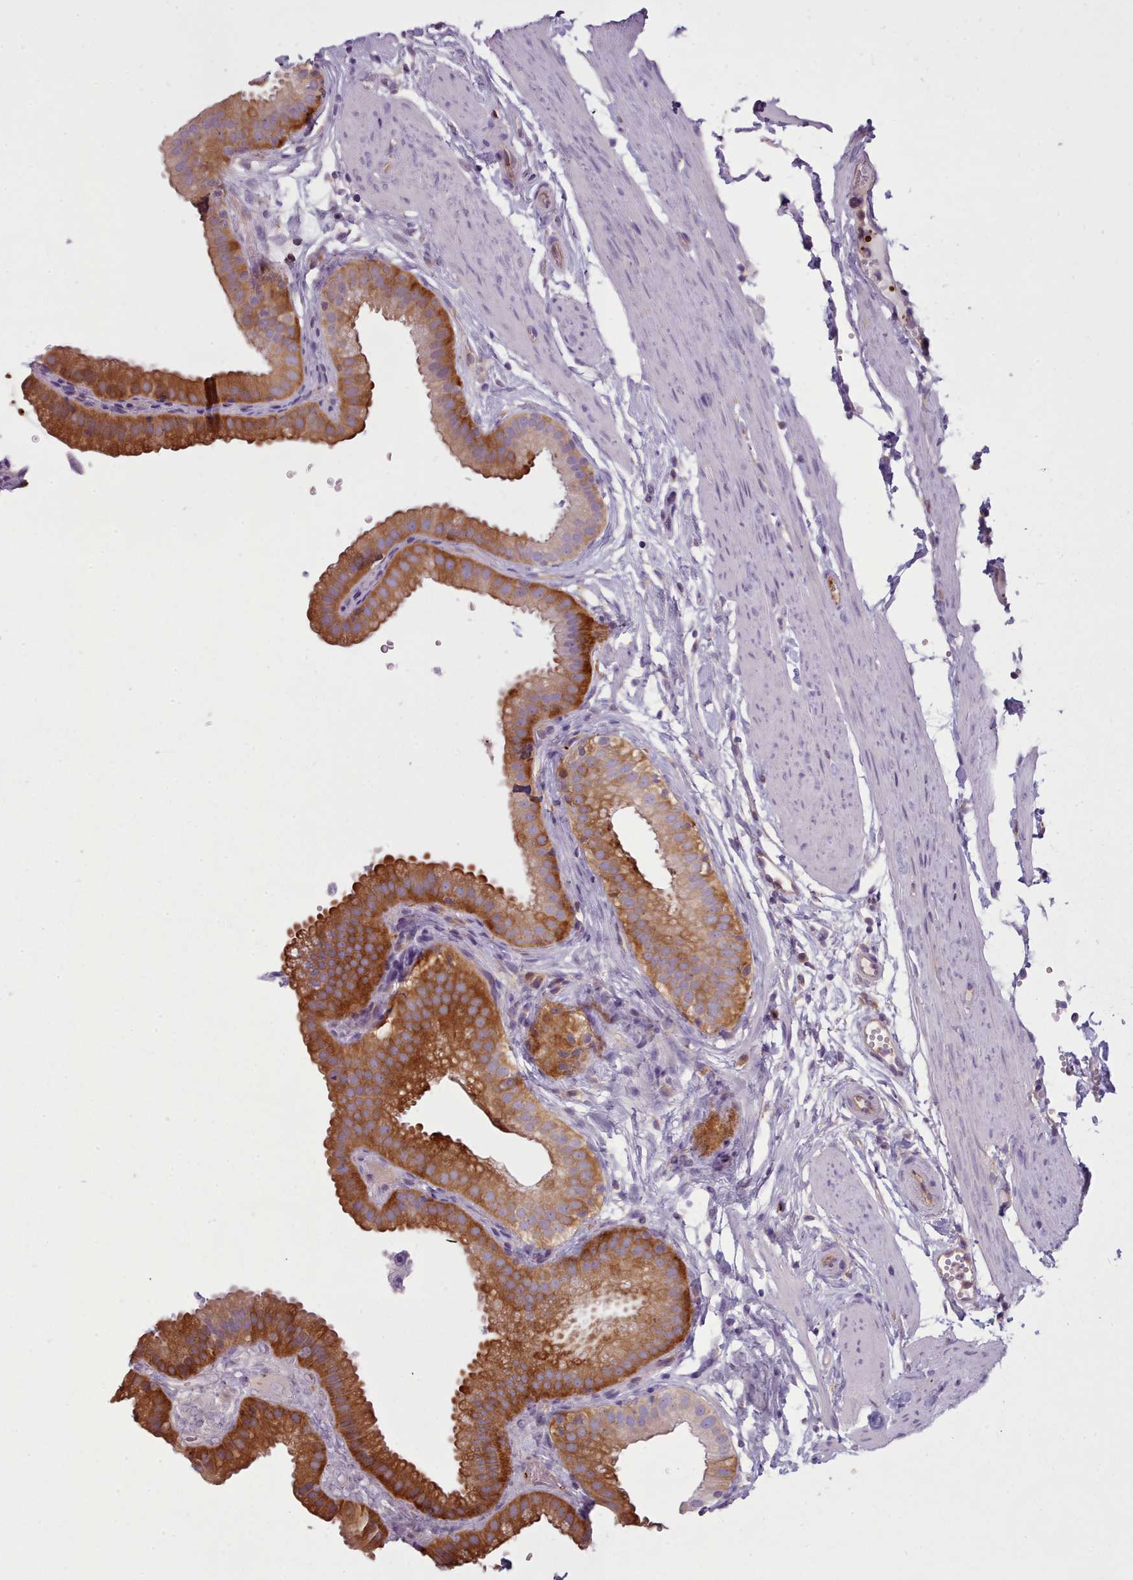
{"staining": {"intensity": "strong", "quantity": "25%-75%", "location": "cytoplasmic/membranous"}, "tissue": "gallbladder", "cell_type": "Glandular cells", "image_type": "normal", "snomed": [{"axis": "morphology", "description": "Normal tissue, NOS"}, {"axis": "topography", "description": "Gallbladder"}], "caption": "Immunohistochemistry (DAB) staining of unremarkable human gallbladder exhibits strong cytoplasmic/membranous protein staining in about 25%-75% of glandular cells.", "gene": "NDST2", "patient": {"sex": "female", "age": 61}}